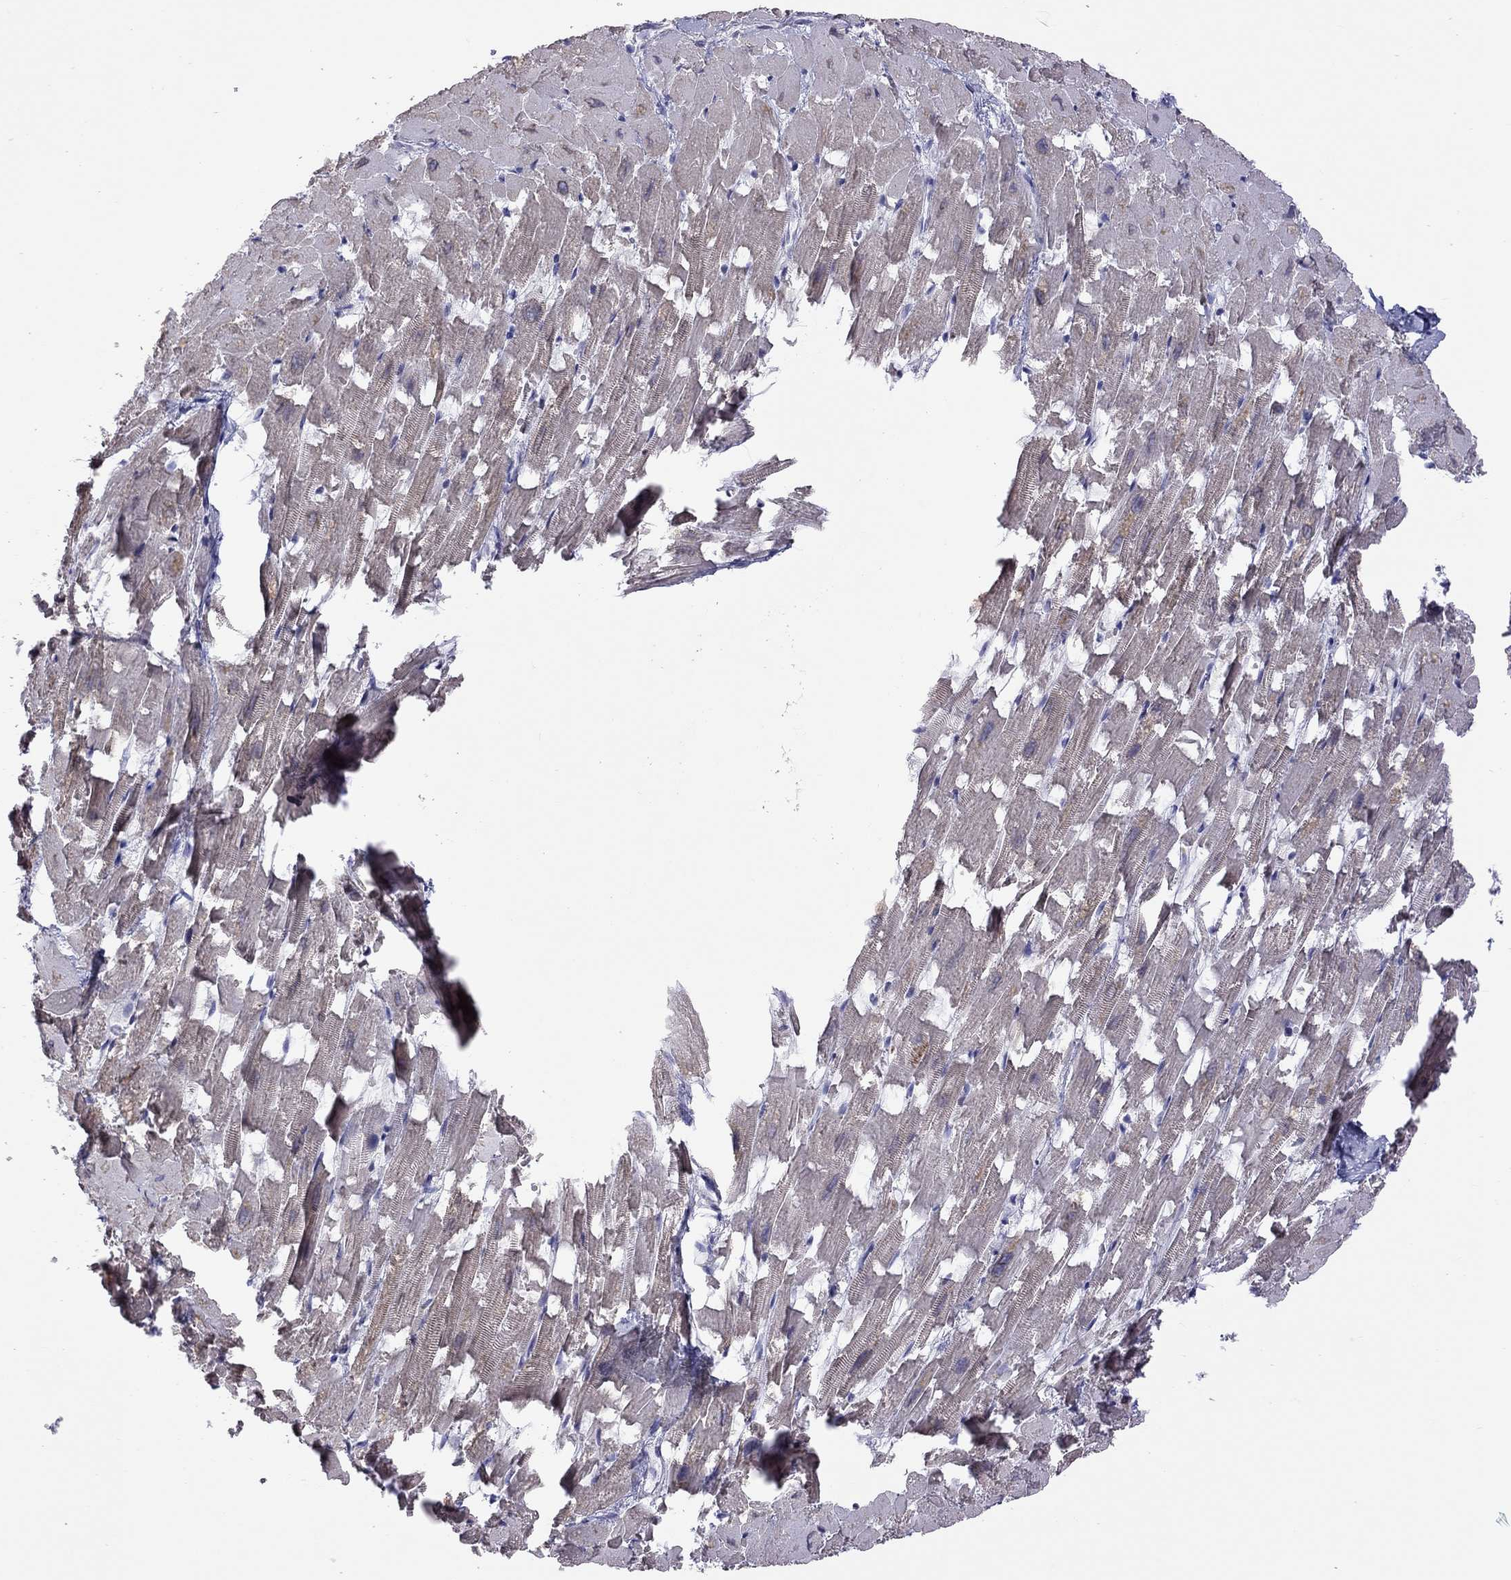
{"staining": {"intensity": "moderate", "quantity": "<25%", "location": "cytoplasmic/membranous"}, "tissue": "heart muscle", "cell_type": "Cardiomyocytes", "image_type": "normal", "snomed": [{"axis": "morphology", "description": "Normal tissue, NOS"}, {"axis": "topography", "description": "Heart"}], "caption": "Heart muscle stained with DAB IHC displays low levels of moderate cytoplasmic/membranous positivity in approximately <25% of cardiomyocytes.", "gene": "STAG3", "patient": {"sex": "female", "age": 64}}